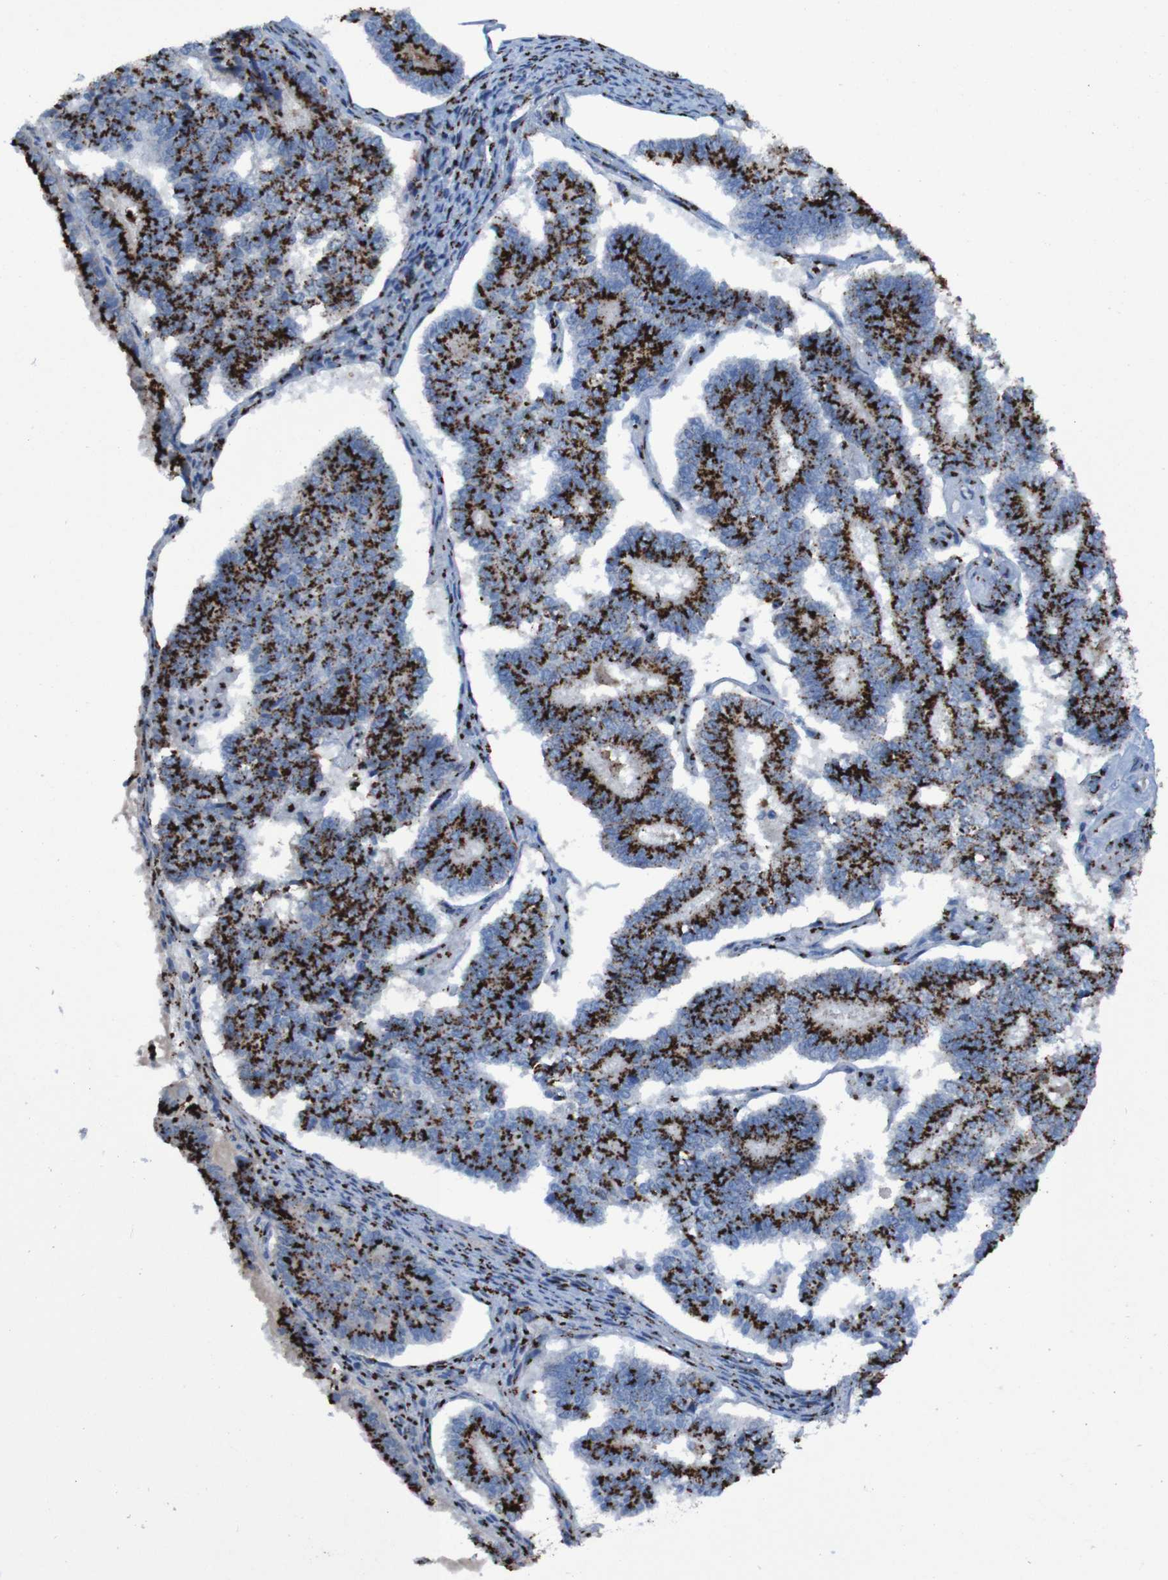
{"staining": {"intensity": "strong", "quantity": ">75%", "location": "cytoplasmic/membranous"}, "tissue": "endometrial cancer", "cell_type": "Tumor cells", "image_type": "cancer", "snomed": [{"axis": "morphology", "description": "Adenocarcinoma, NOS"}, {"axis": "topography", "description": "Endometrium"}], "caption": "A high-resolution photomicrograph shows IHC staining of adenocarcinoma (endometrial), which demonstrates strong cytoplasmic/membranous staining in about >75% of tumor cells. (DAB IHC with brightfield microscopy, high magnification).", "gene": "GOLM1", "patient": {"sex": "female", "age": 70}}